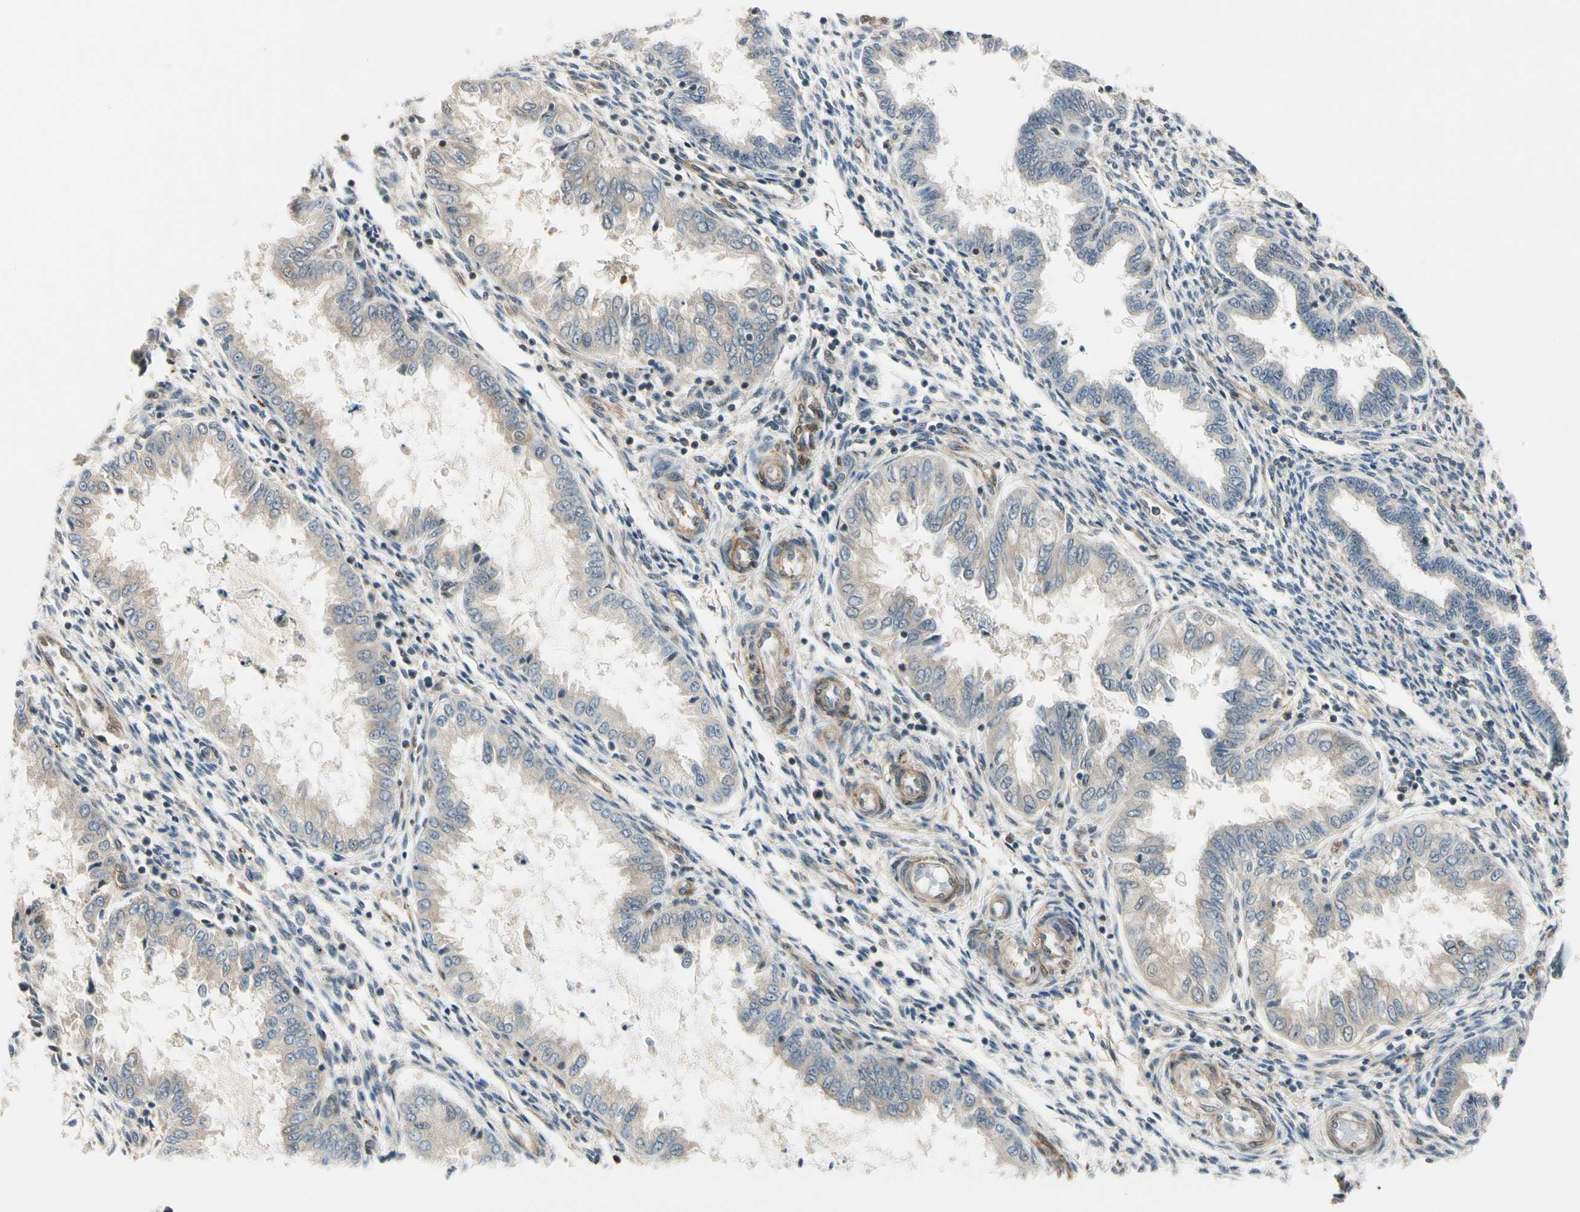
{"staining": {"intensity": "negative", "quantity": "none", "location": "none"}, "tissue": "endometrium", "cell_type": "Cells in endometrial stroma", "image_type": "normal", "snomed": [{"axis": "morphology", "description": "Normal tissue, NOS"}, {"axis": "topography", "description": "Endometrium"}], "caption": "Immunohistochemistry of unremarkable endometrium demonstrates no positivity in cells in endometrial stroma.", "gene": "RASGRF1", "patient": {"sex": "female", "age": 33}}